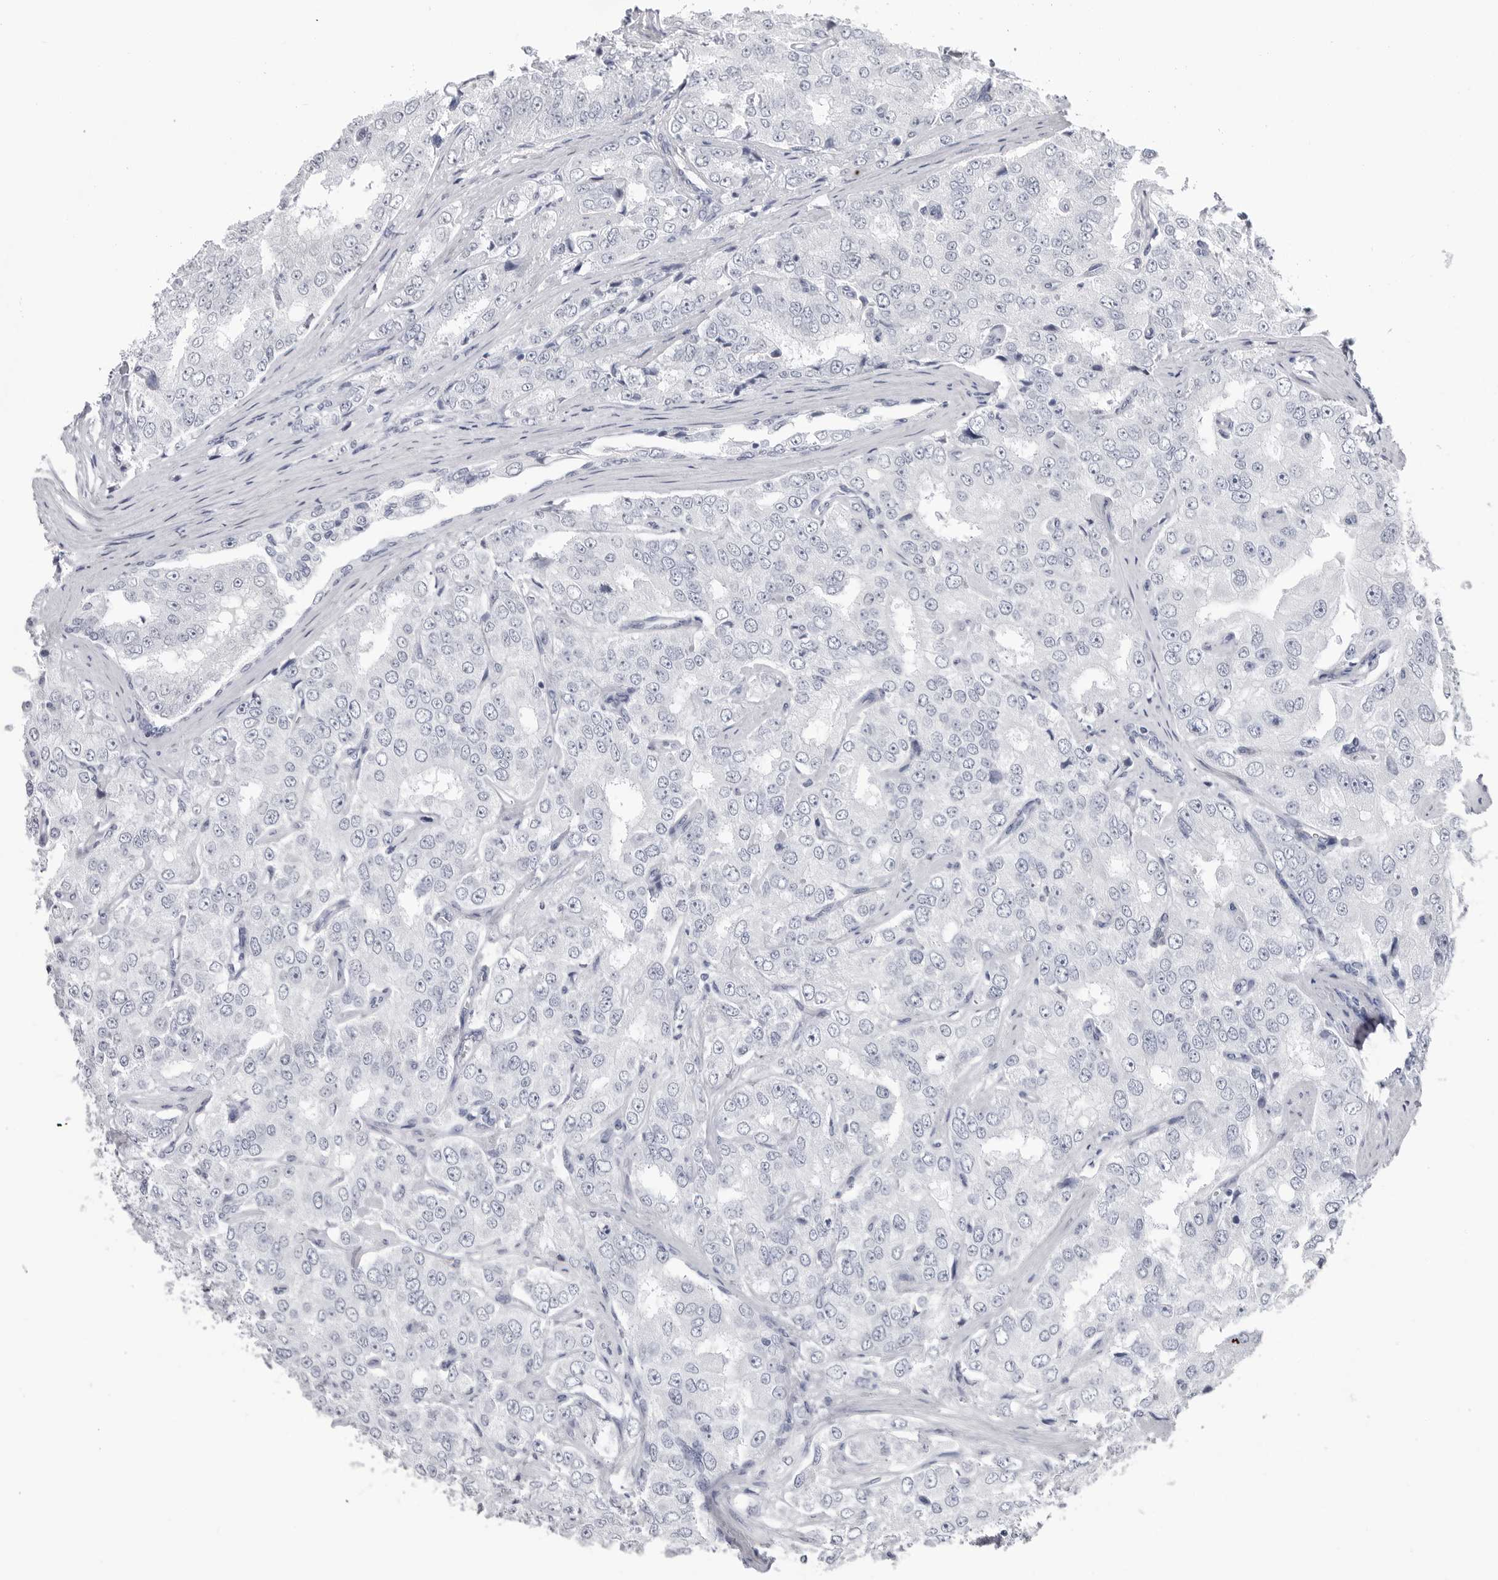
{"staining": {"intensity": "negative", "quantity": "none", "location": "none"}, "tissue": "prostate cancer", "cell_type": "Tumor cells", "image_type": "cancer", "snomed": [{"axis": "morphology", "description": "Adenocarcinoma, High grade"}, {"axis": "topography", "description": "Prostate"}], "caption": "An image of human high-grade adenocarcinoma (prostate) is negative for staining in tumor cells. Nuclei are stained in blue.", "gene": "PGA3", "patient": {"sex": "male", "age": 58}}